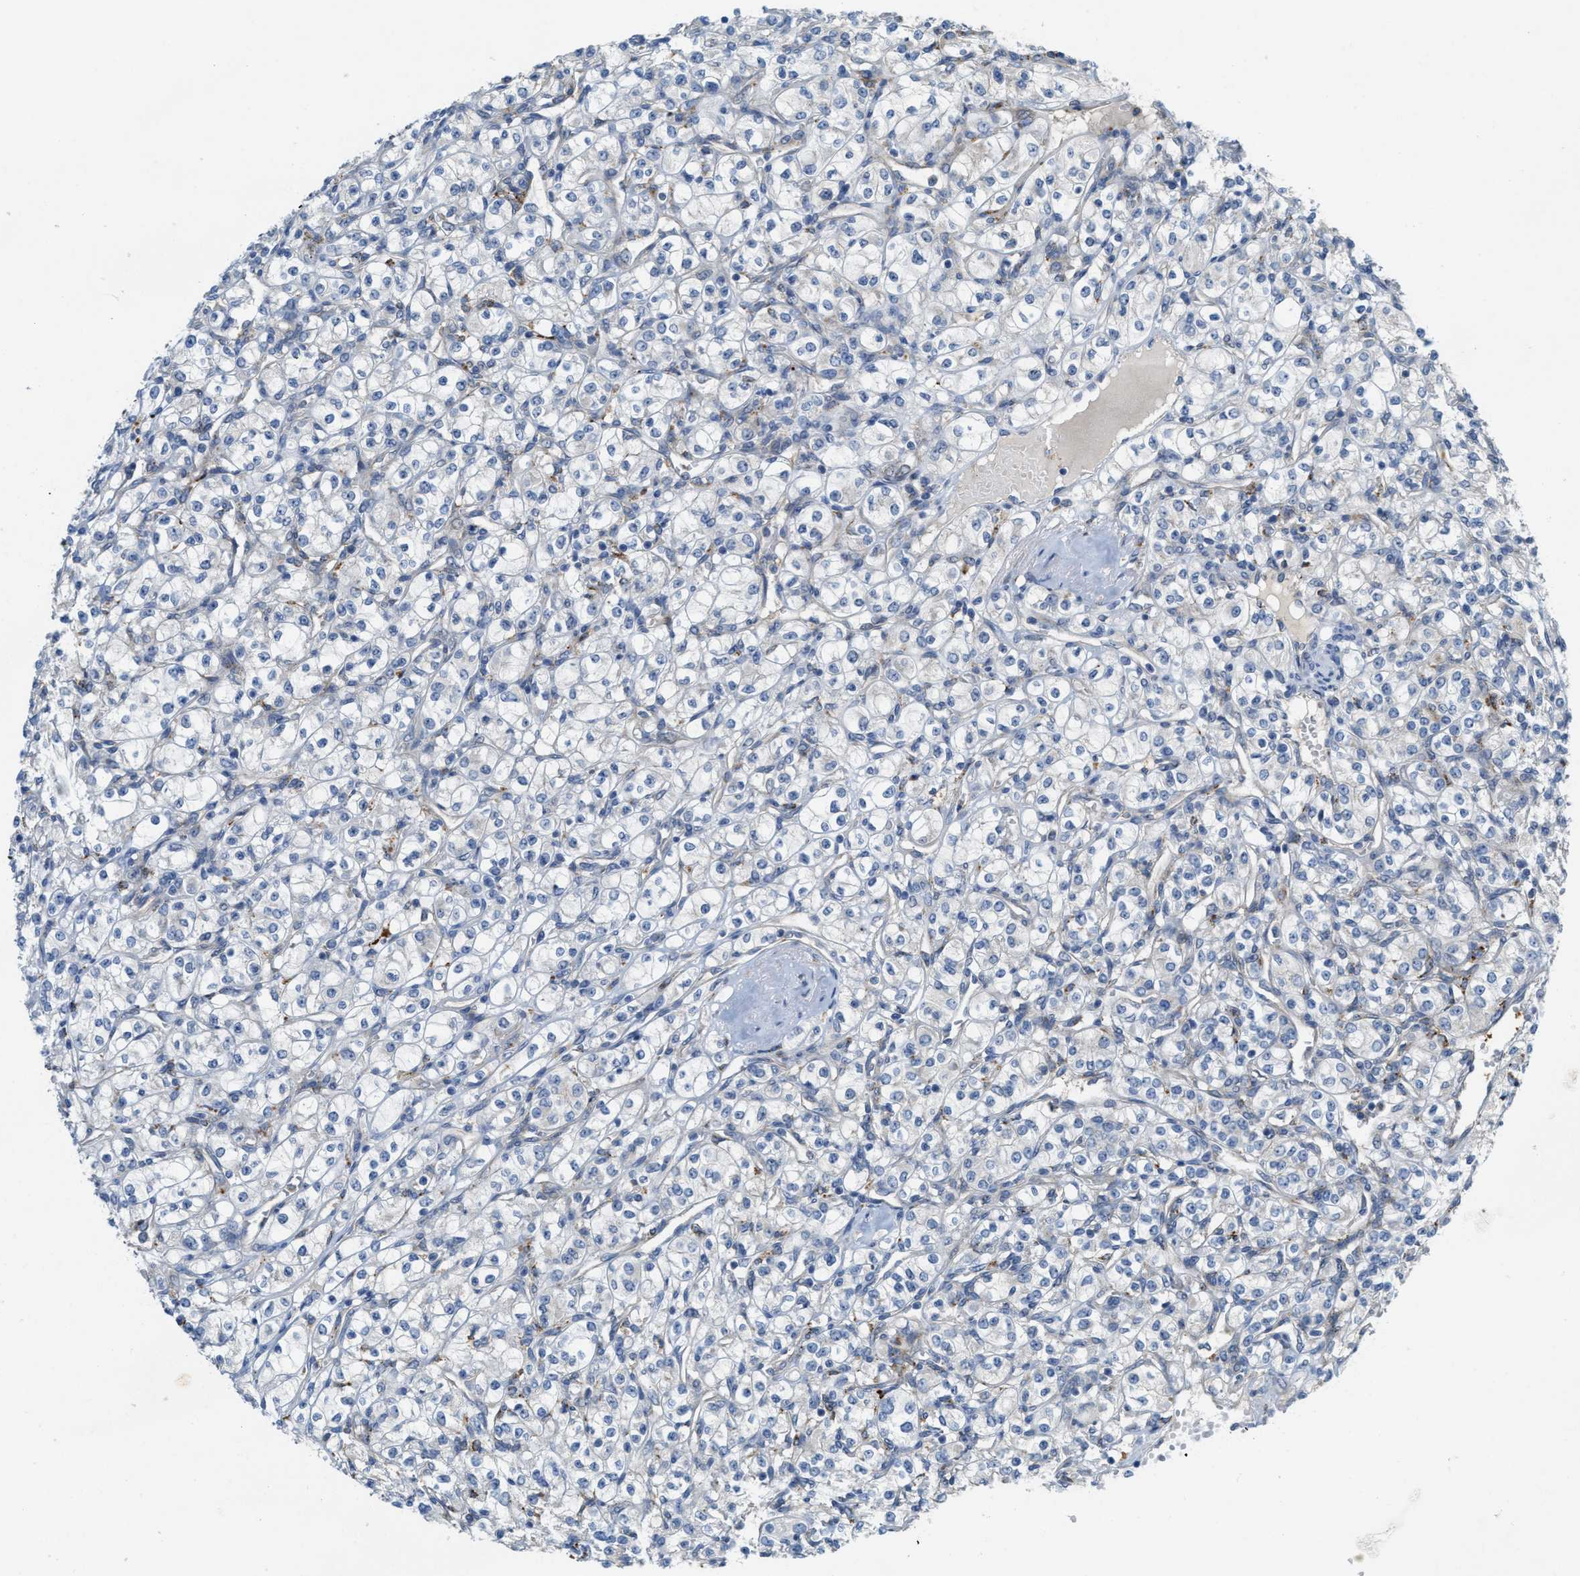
{"staining": {"intensity": "negative", "quantity": "none", "location": "none"}, "tissue": "renal cancer", "cell_type": "Tumor cells", "image_type": "cancer", "snomed": [{"axis": "morphology", "description": "Adenocarcinoma, NOS"}, {"axis": "topography", "description": "Kidney"}], "caption": "There is no significant positivity in tumor cells of adenocarcinoma (renal). (Stains: DAB (3,3'-diaminobenzidine) immunohistochemistry (IHC) with hematoxylin counter stain, Microscopy: brightfield microscopy at high magnification).", "gene": "KLHDC10", "patient": {"sex": "male", "age": 77}}